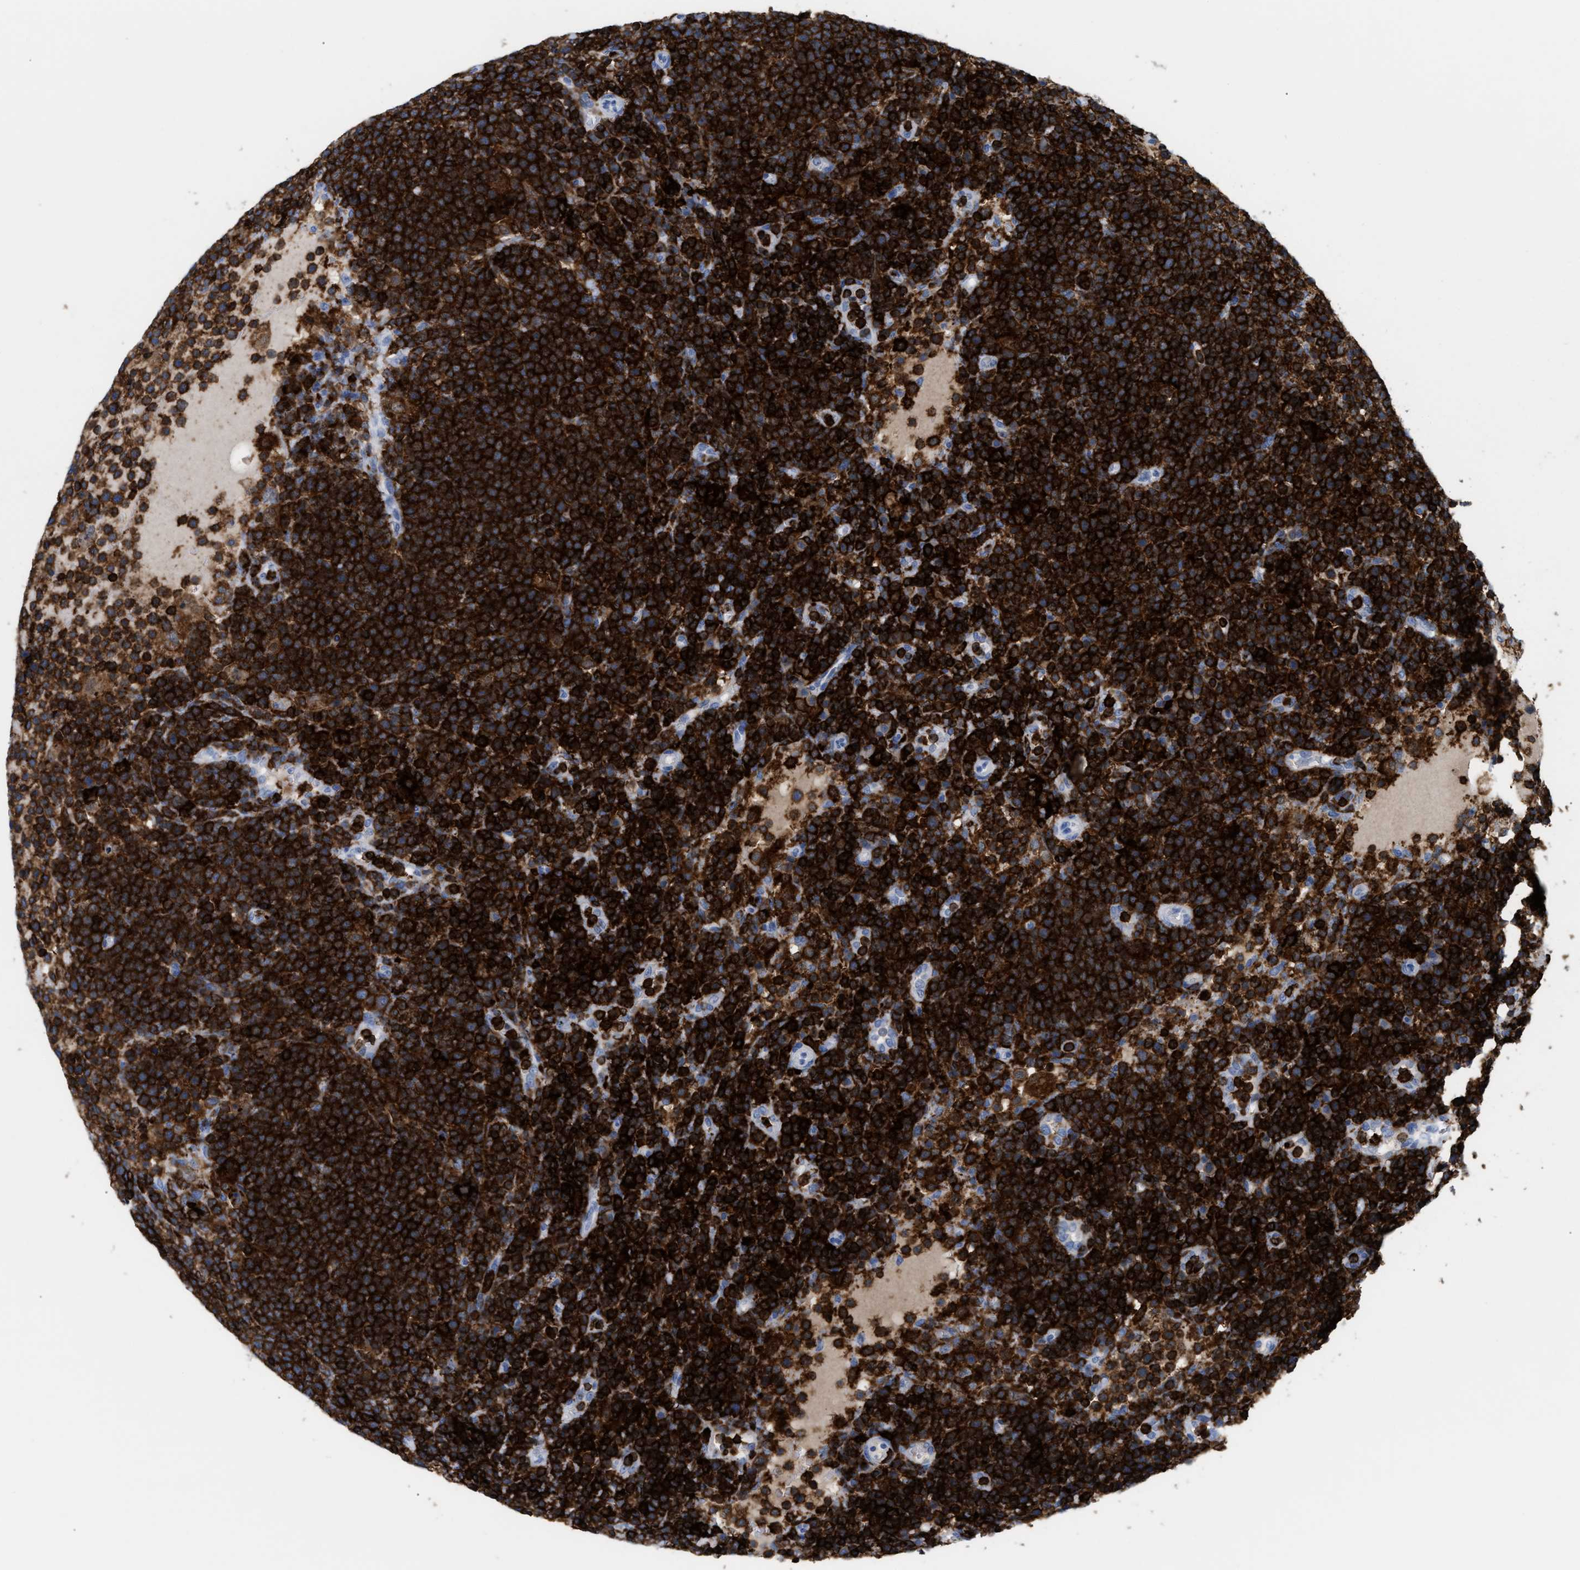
{"staining": {"intensity": "strong", "quantity": ">75%", "location": "cytoplasmic/membranous"}, "tissue": "lymphoma", "cell_type": "Tumor cells", "image_type": "cancer", "snomed": [{"axis": "morphology", "description": "Malignant lymphoma, non-Hodgkin's type, High grade"}, {"axis": "topography", "description": "Lymph node"}], "caption": "Immunohistochemical staining of malignant lymphoma, non-Hodgkin's type (high-grade) shows high levels of strong cytoplasmic/membranous protein positivity in approximately >75% of tumor cells.", "gene": "LCP1", "patient": {"sex": "male", "age": 61}}